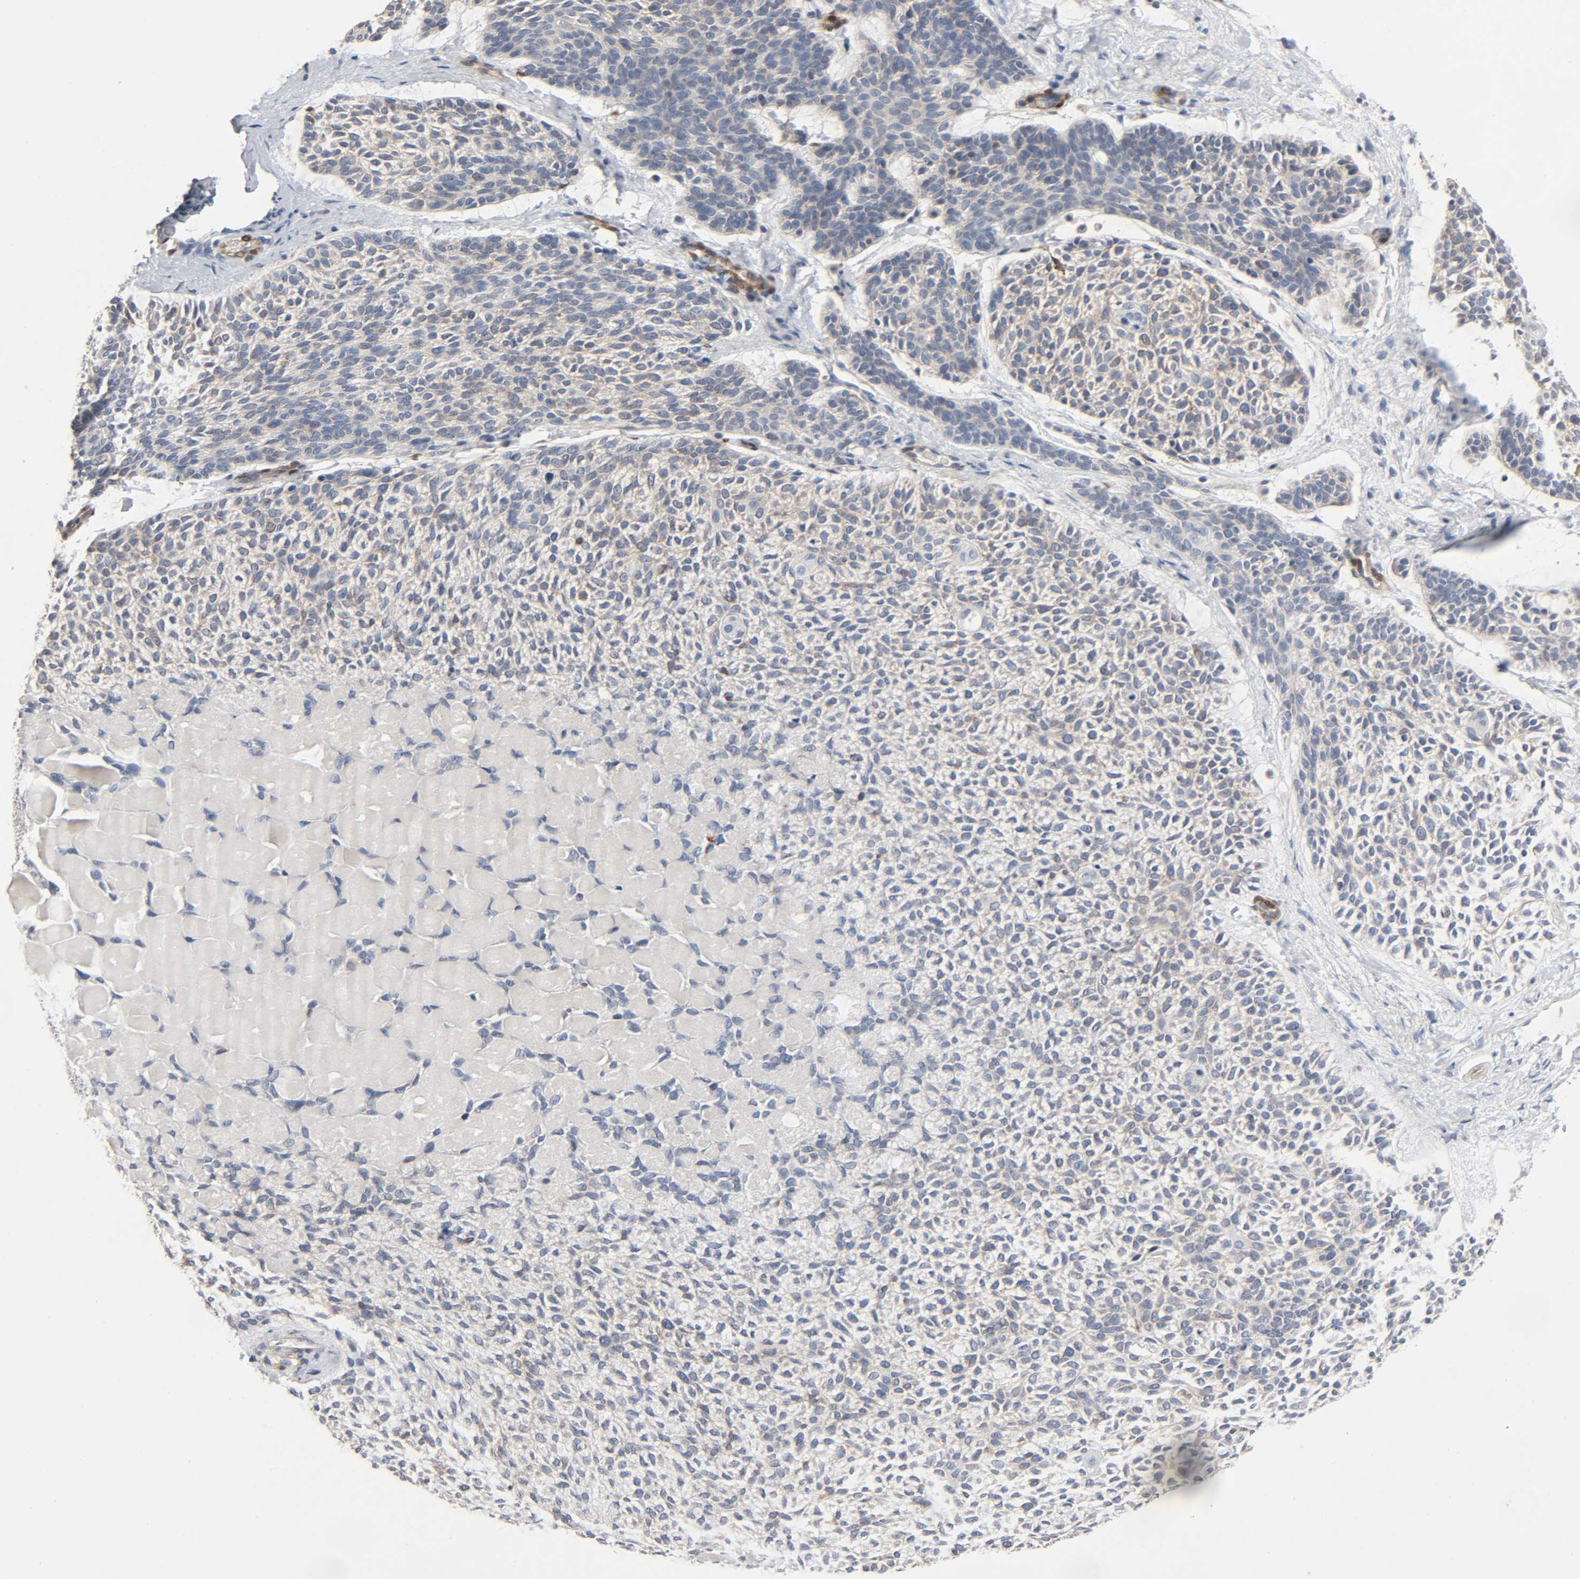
{"staining": {"intensity": "weak", "quantity": "25%-75%", "location": "cytoplasmic/membranous"}, "tissue": "skin cancer", "cell_type": "Tumor cells", "image_type": "cancer", "snomed": [{"axis": "morphology", "description": "Normal tissue, NOS"}, {"axis": "morphology", "description": "Basal cell carcinoma"}, {"axis": "topography", "description": "Skin"}], "caption": "Skin cancer tissue displays weak cytoplasmic/membranous staining in about 25%-75% of tumor cells, visualized by immunohistochemistry.", "gene": "PTK2", "patient": {"sex": "female", "age": 70}}